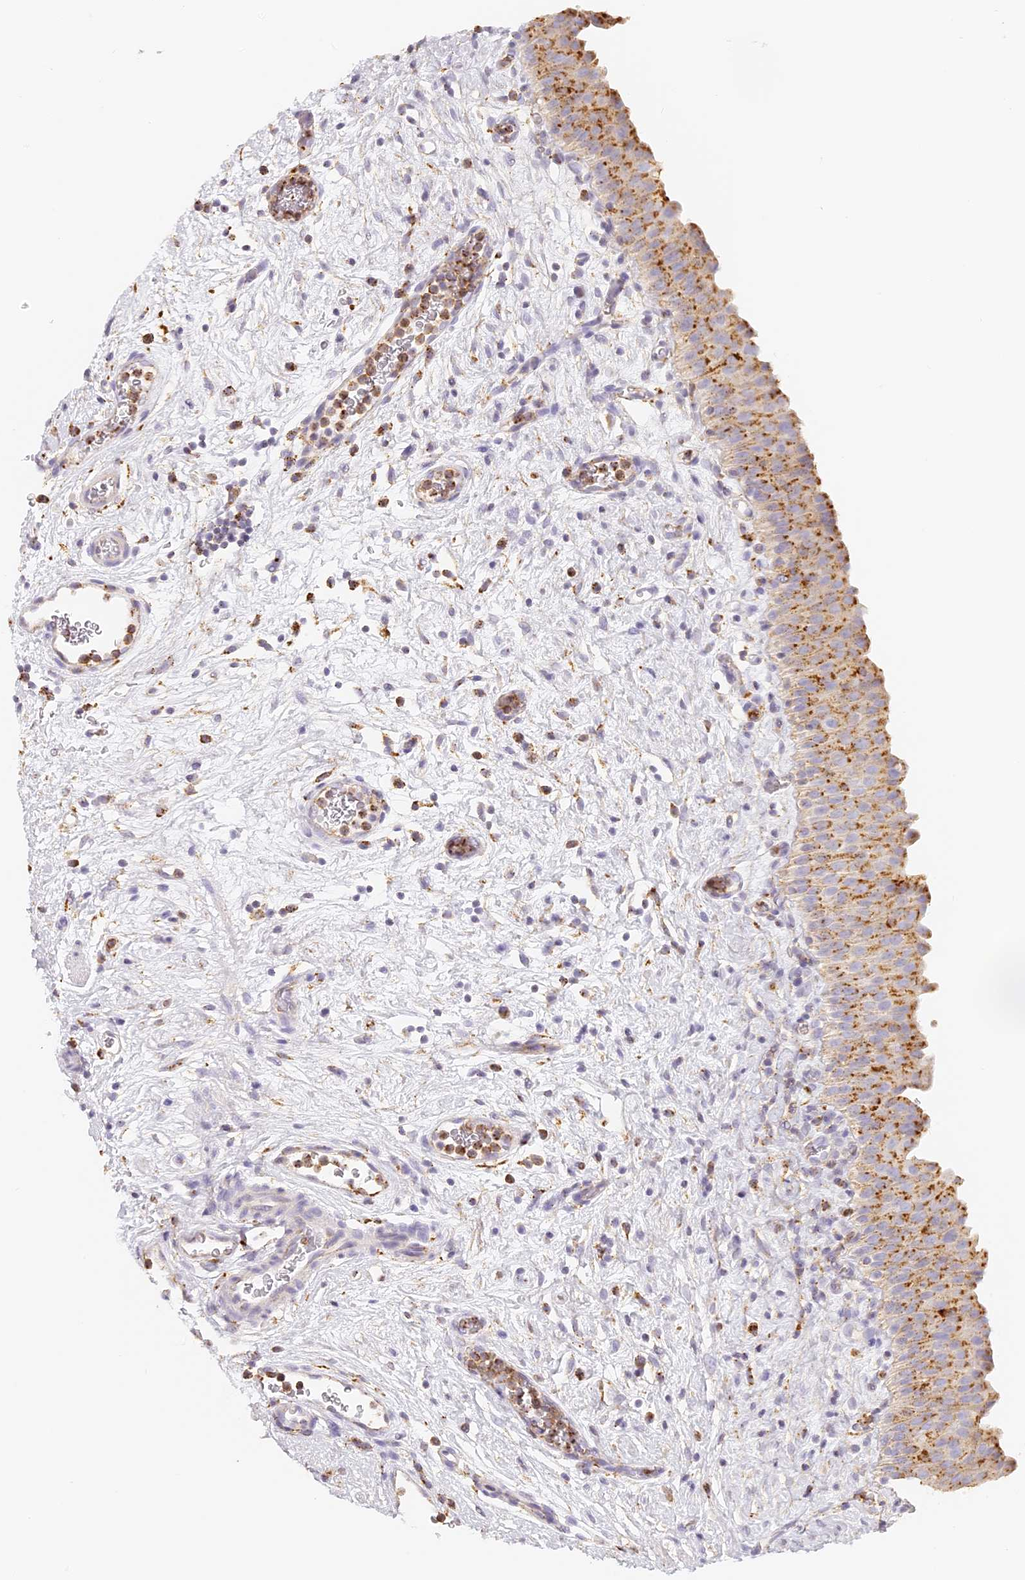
{"staining": {"intensity": "moderate", "quantity": ">75%", "location": "cytoplasmic/membranous"}, "tissue": "urinary bladder", "cell_type": "Urothelial cells", "image_type": "normal", "snomed": [{"axis": "morphology", "description": "Normal tissue, NOS"}, {"axis": "topography", "description": "Urinary bladder"}], "caption": "Immunohistochemical staining of unremarkable human urinary bladder reveals medium levels of moderate cytoplasmic/membranous staining in about >75% of urothelial cells.", "gene": "LAMP2", "patient": {"sex": "male", "age": 82}}